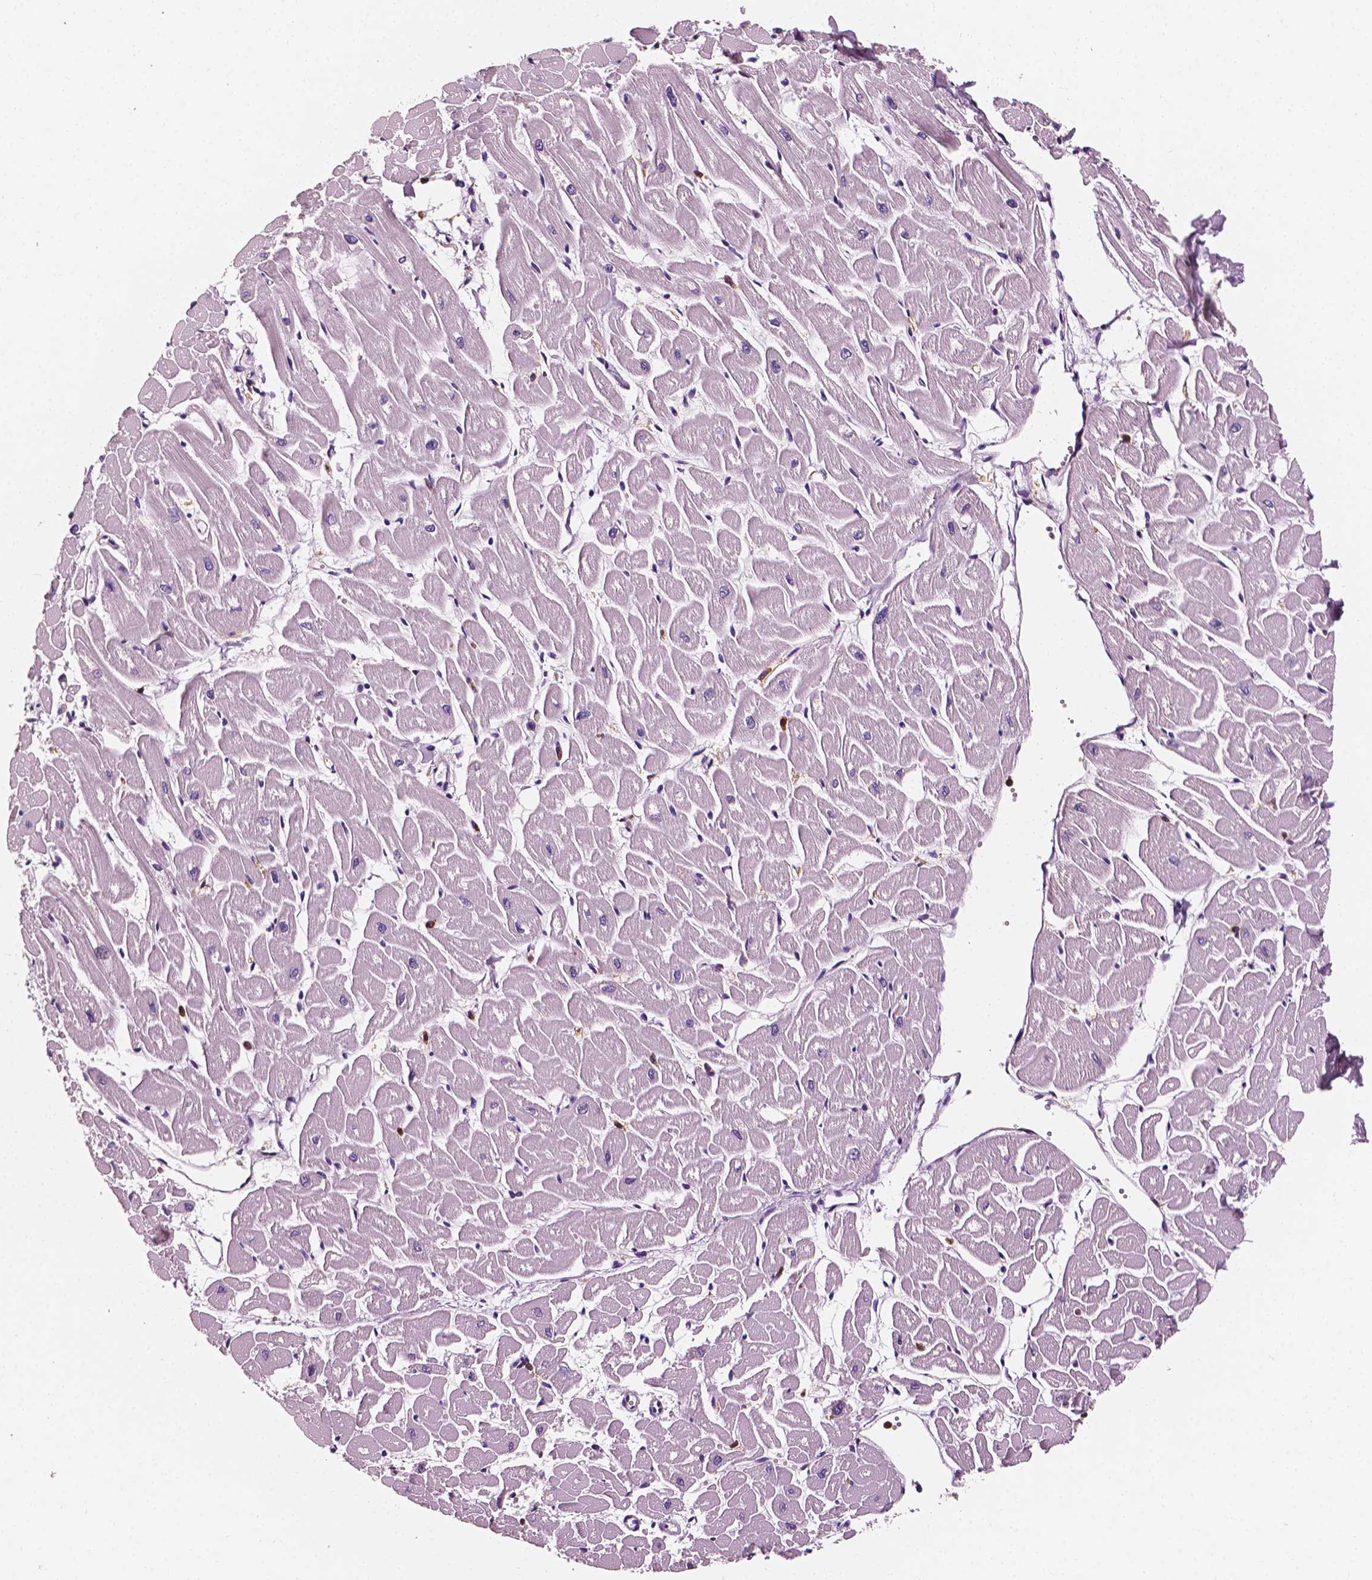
{"staining": {"intensity": "negative", "quantity": "none", "location": "none"}, "tissue": "heart muscle", "cell_type": "Cardiomyocytes", "image_type": "normal", "snomed": [{"axis": "morphology", "description": "Normal tissue, NOS"}, {"axis": "topography", "description": "Heart"}], "caption": "Immunohistochemistry micrograph of unremarkable heart muscle: human heart muscle stained with DAB (3,3'-diaminobenzidine) shows no significant protein expression in cardiomyocytes.", "gene": "PTPRC", "patient": {"sex": "male", "age": 57}}